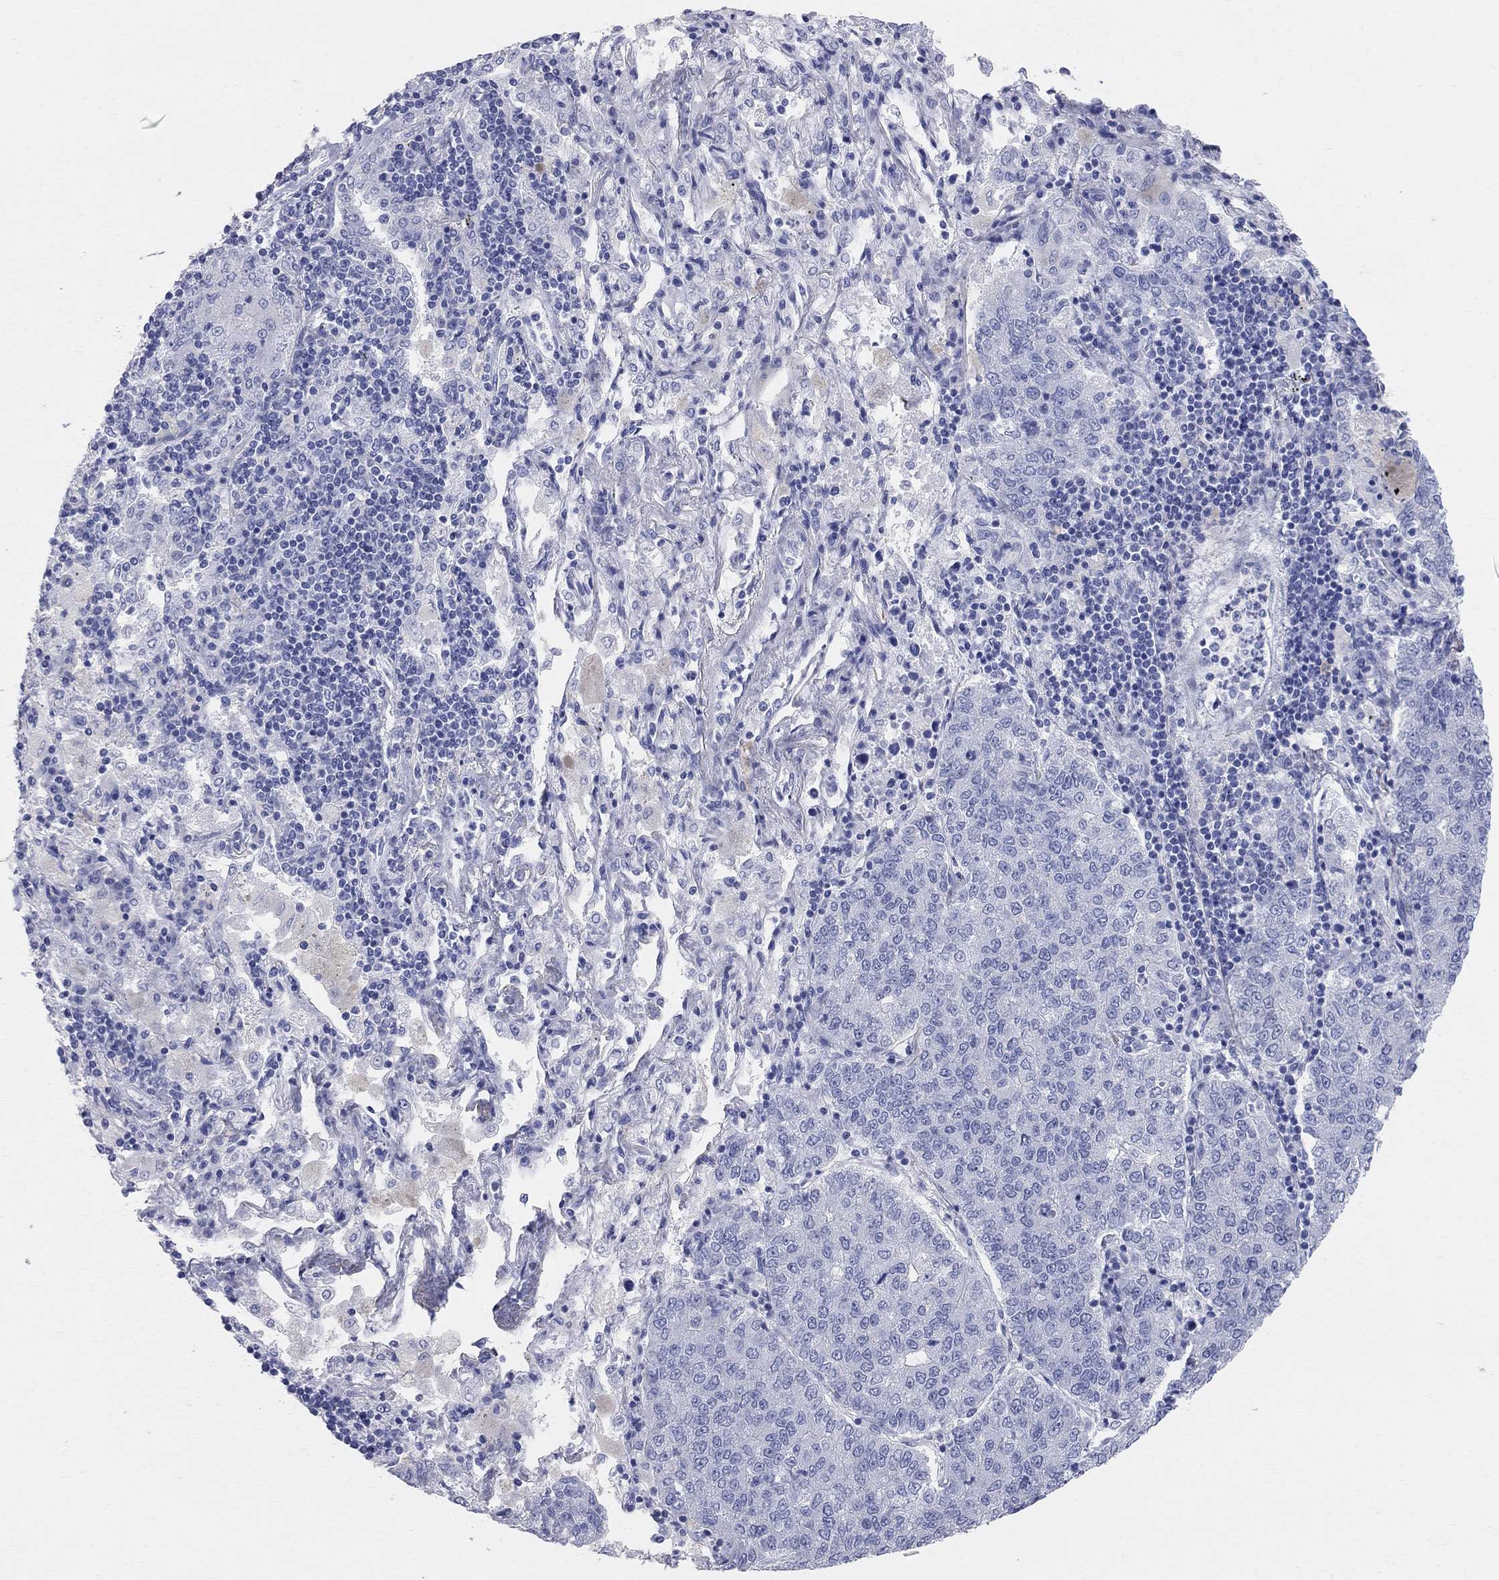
{"staining": {"intensity": "negative", "quantity": "none", "location": "none"}, "tissue": "lung cancer", "cell_type": "Tumor cells", "image_type": "cancer", "snomed": [{"axis": "morphology", "description": "Adenocarcinoma, NOS"}, {"axis": "topography", "description": "Lung"}], "caption": "Lung cancer (adenocarcinoma) was stained to show a protein in brown. There is no significant positivity in tumor cells.", "gene": "AOX1", "patient": {"sex": "male", "age": 49}}